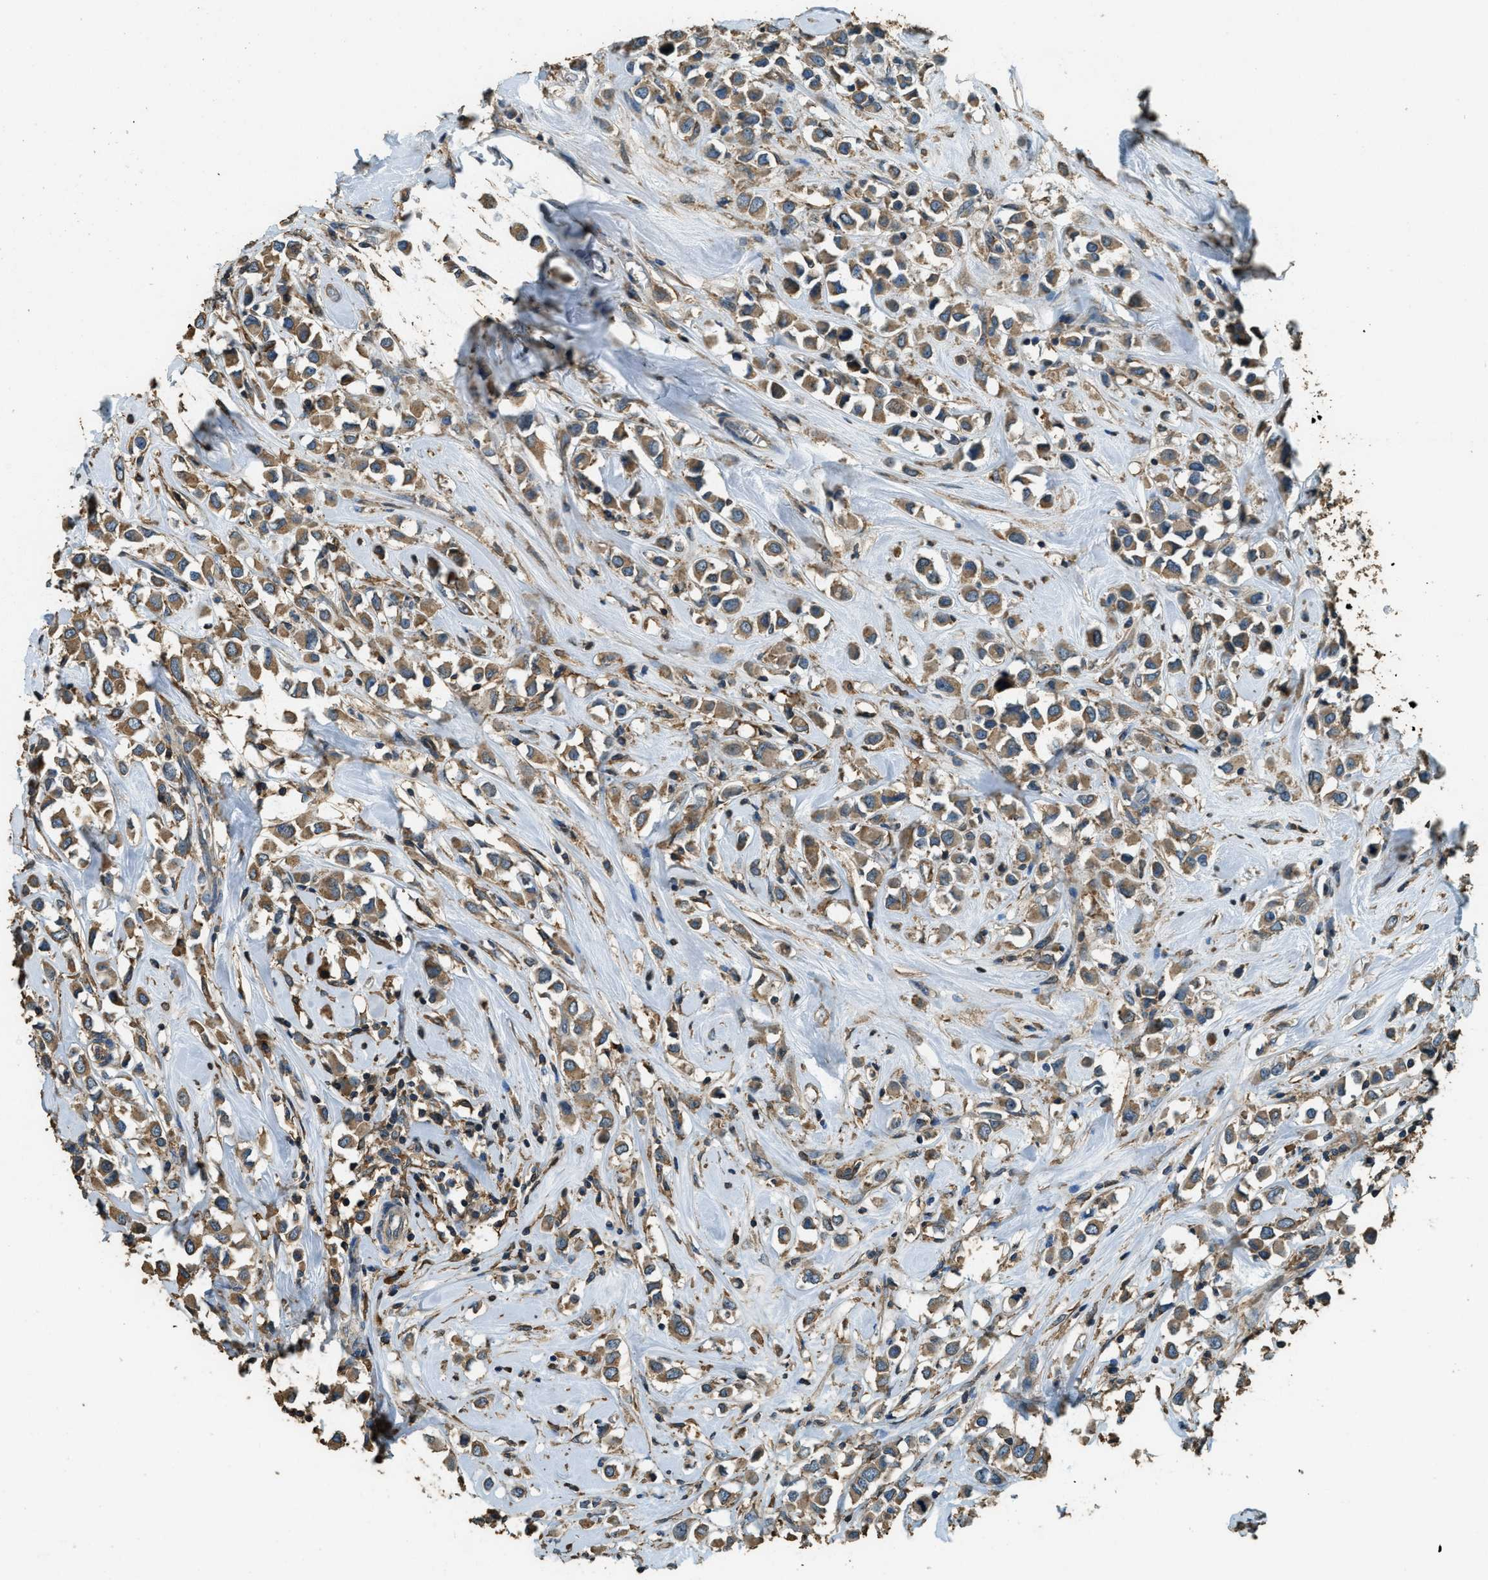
{"staining": {"intensity": "moderate", "quantity": ">75%", "location": "cytoplasmic/membranous"}, "tissue": "breast cancer", "cell_type": "Tumor cells", "image_type": "cancer", "snomed": [{"axis": "morphology", "description": "Duct carcinoma"}, {"axis": "topography", "description": "Breast"}], "caption": "High-power microscopy captured an immunohistochemistry (IHC) photomicrograph of breast cancer (invasive ductal carcinoma), revealing moderate cytoplasmic/membranous staining in approximately >75% of tumor cells.", "gene": "ERGIC1", "patient": {"sex": "female", "age": 61}}